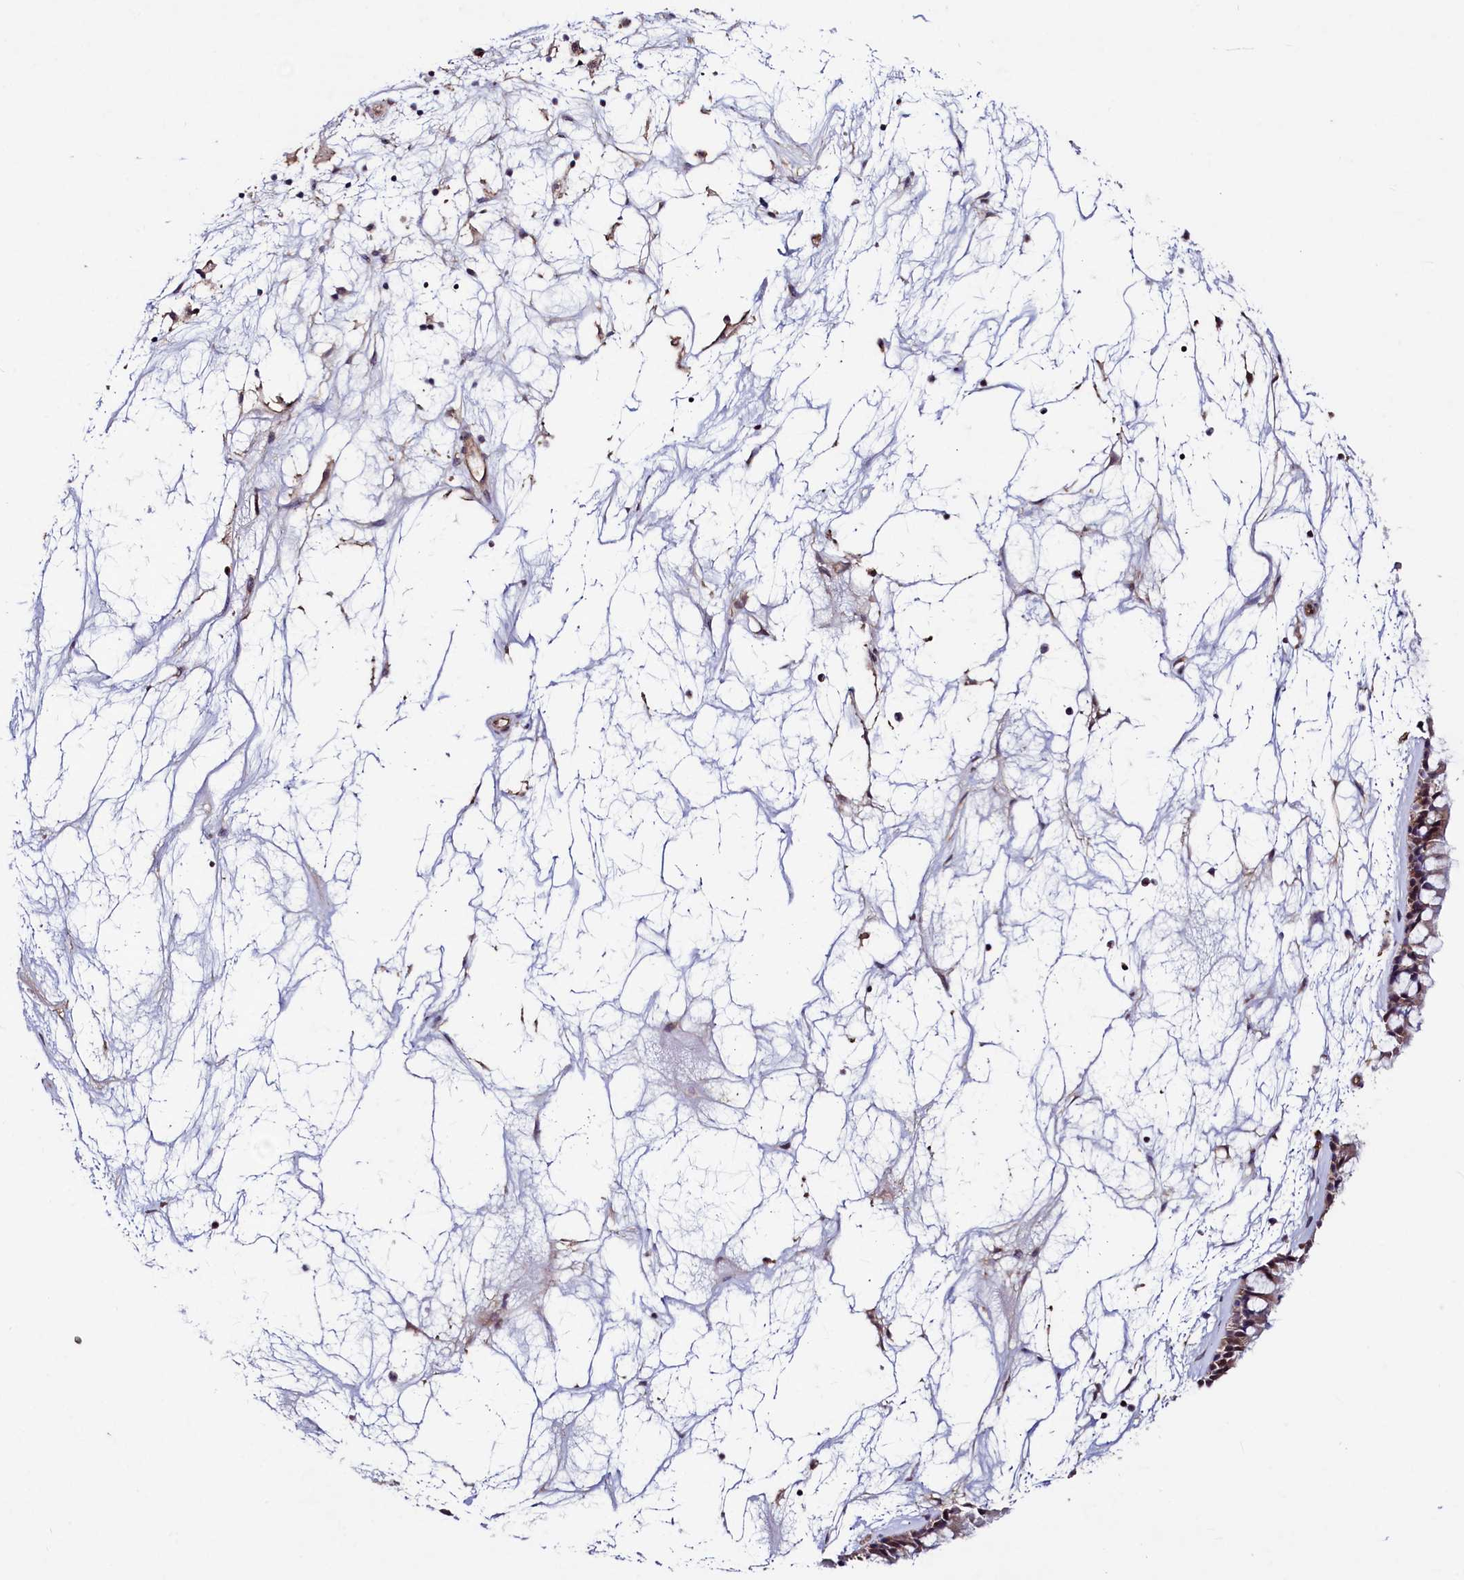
{"staining": {"intensity": "weak", "quantity": ">75%", "location": "cytoplasmic/membranous"}, "tissue": "nasopharynx", "cell_type": "Respiratory epithelial cells", "image_type": "normal", "snomed": [{"axis": "morphology", "description": "Normal tissue, NOS"}, {"axis": "topography", "description": "Nasopharynx"}], "caption": "Immunohistochemical staining of benign human nasopharynx demonstrates weak cytoplasmic/membranous protein staining in about >75% of respiratory epithelial cells.", "gene": "PALM", "patient": {"sex": "male", "age": 64}}